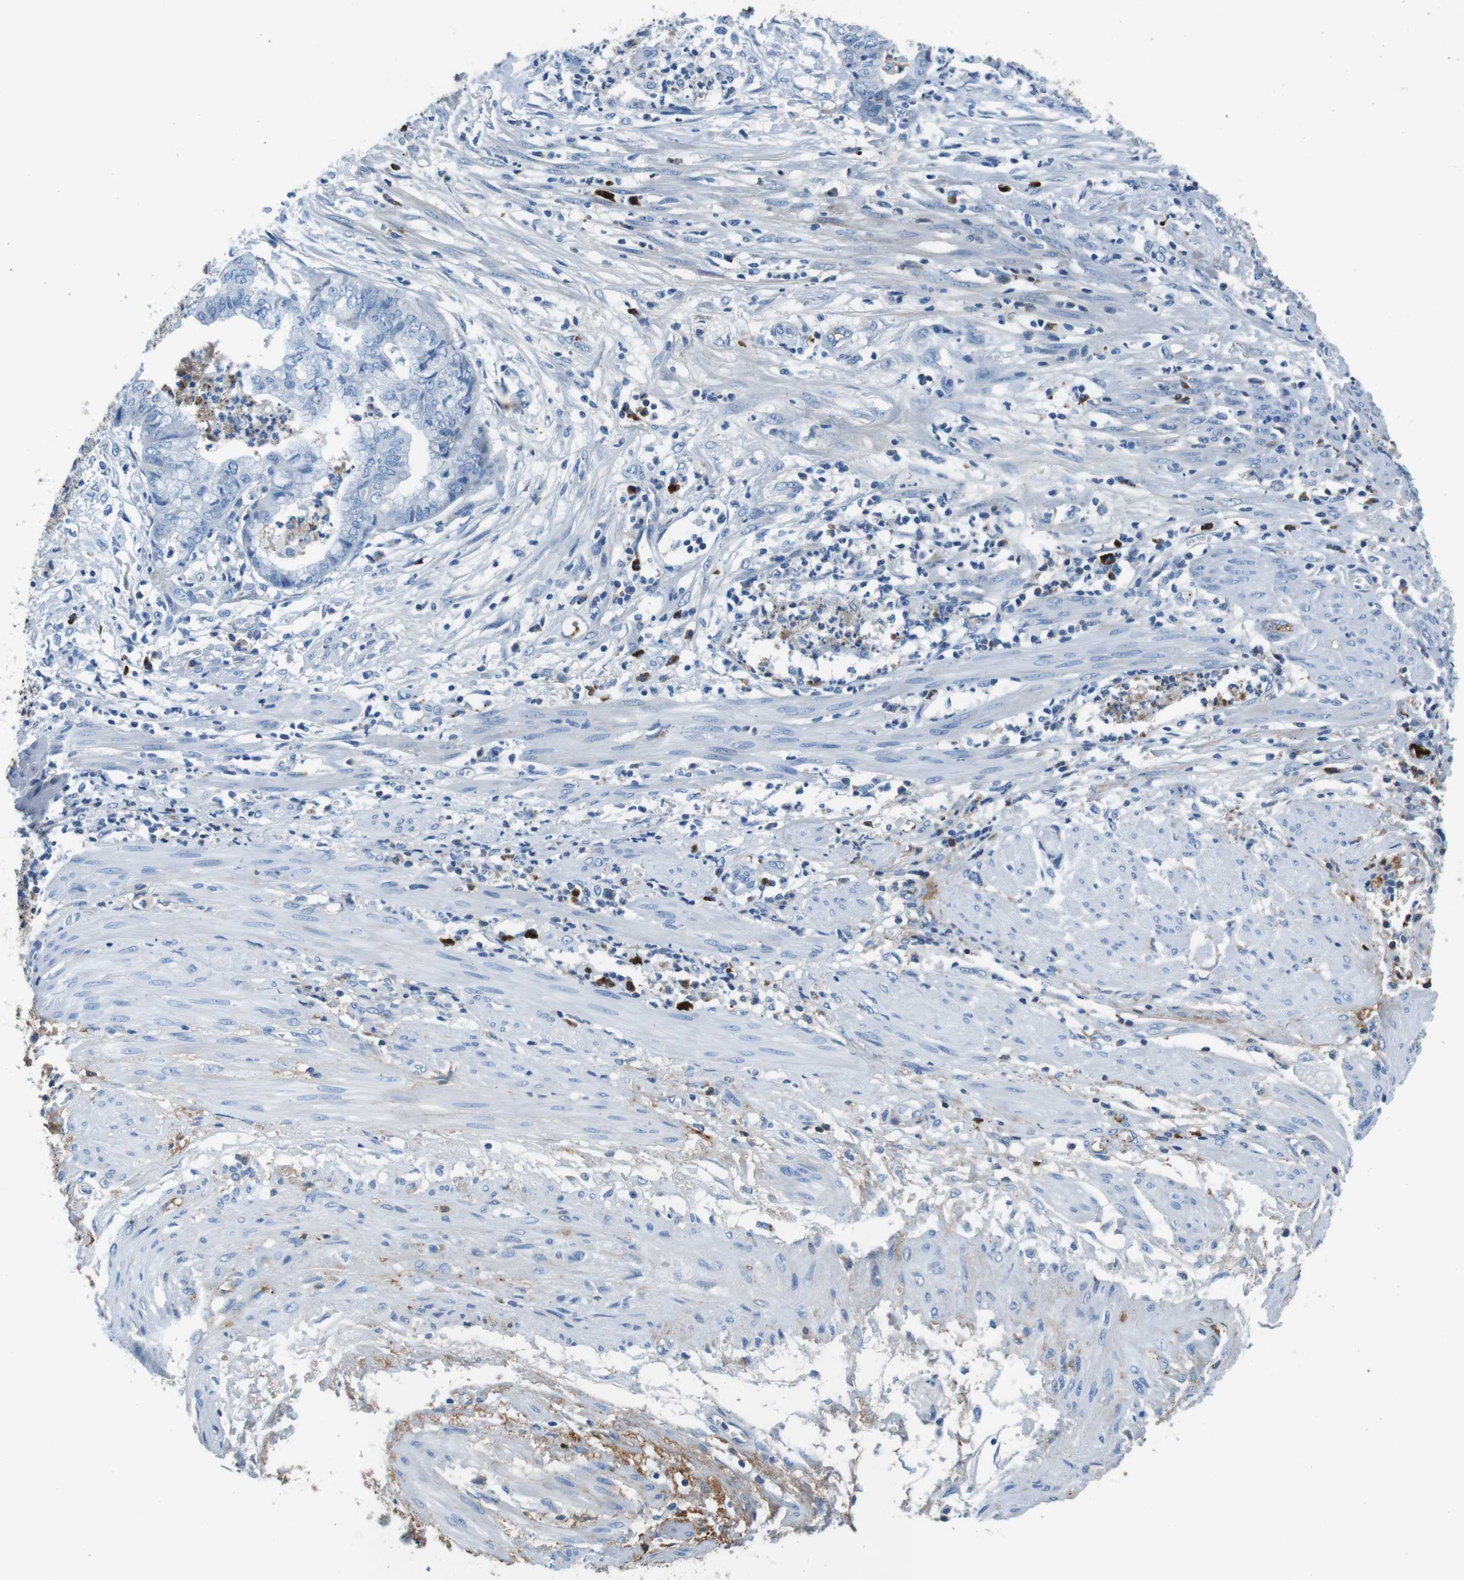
{"staining": {"intensity": "negative", "quantity": "none", "location": "none"}, "tissue": "endometrial cancer", "cell_type": "Tumor cells", "image_type": "cancer", "snomed": [{"axis": "morphology", "description": "Necrosis, NOS"}, {"axis": "morphology", "description": "Adenocarcinoma, NOS"}, {"axis": "topography", "description": "Endometrium"}], "caption": "High power microscopy histopathology image of an IHC photomicrograph of endometrial adenocarcinoma, revealing no significant positivity in tumor cells.", "gene": "IGKC", "patient": {"sex": "female", "age": 79}}